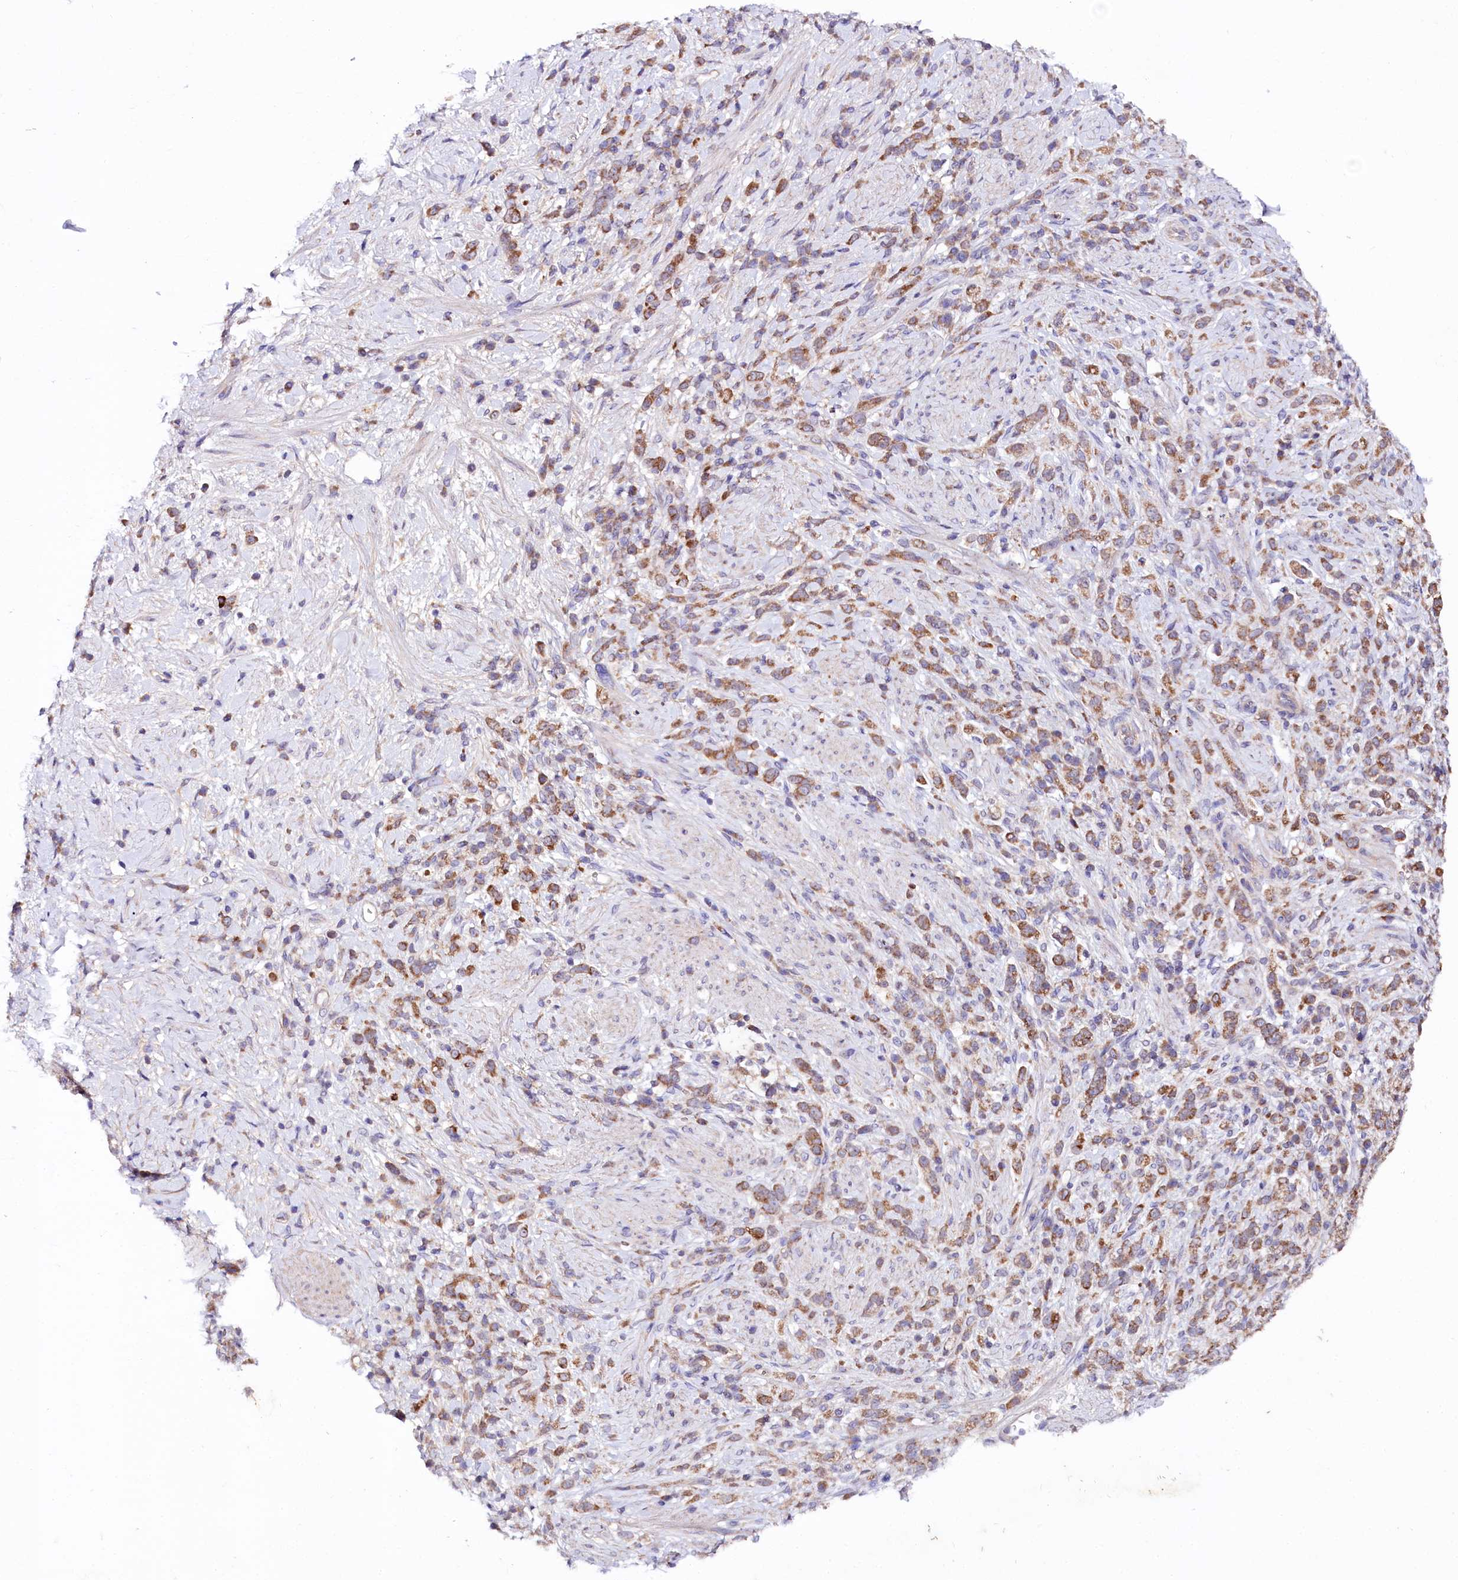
{"staining": {"intensity": "moderate", "quantity": ">75%", "location": "cytoplasmic/membranous"}, "tissue": "stomach cancer", "cell_type": "Tumor cells", "image_type": "cancer", "snomed": [{"axis": "morphology", "description": "Adenocarcinoma, NOS"}, {"axis": "topography", "description": "Stomach"}], "caption": "Immunohistochemical staining of human stomach adenocarcinoma exhibits moderate cytoplasmic/membranous protein positivity in about >75% of tumor cells. The staining is performed using DAB brown chromogen to label protein expression. The nuclei are counter-stained blue using hematoxylin.", "gene": "ZNF45", "patient": {"sex": "female", "age": 60}}